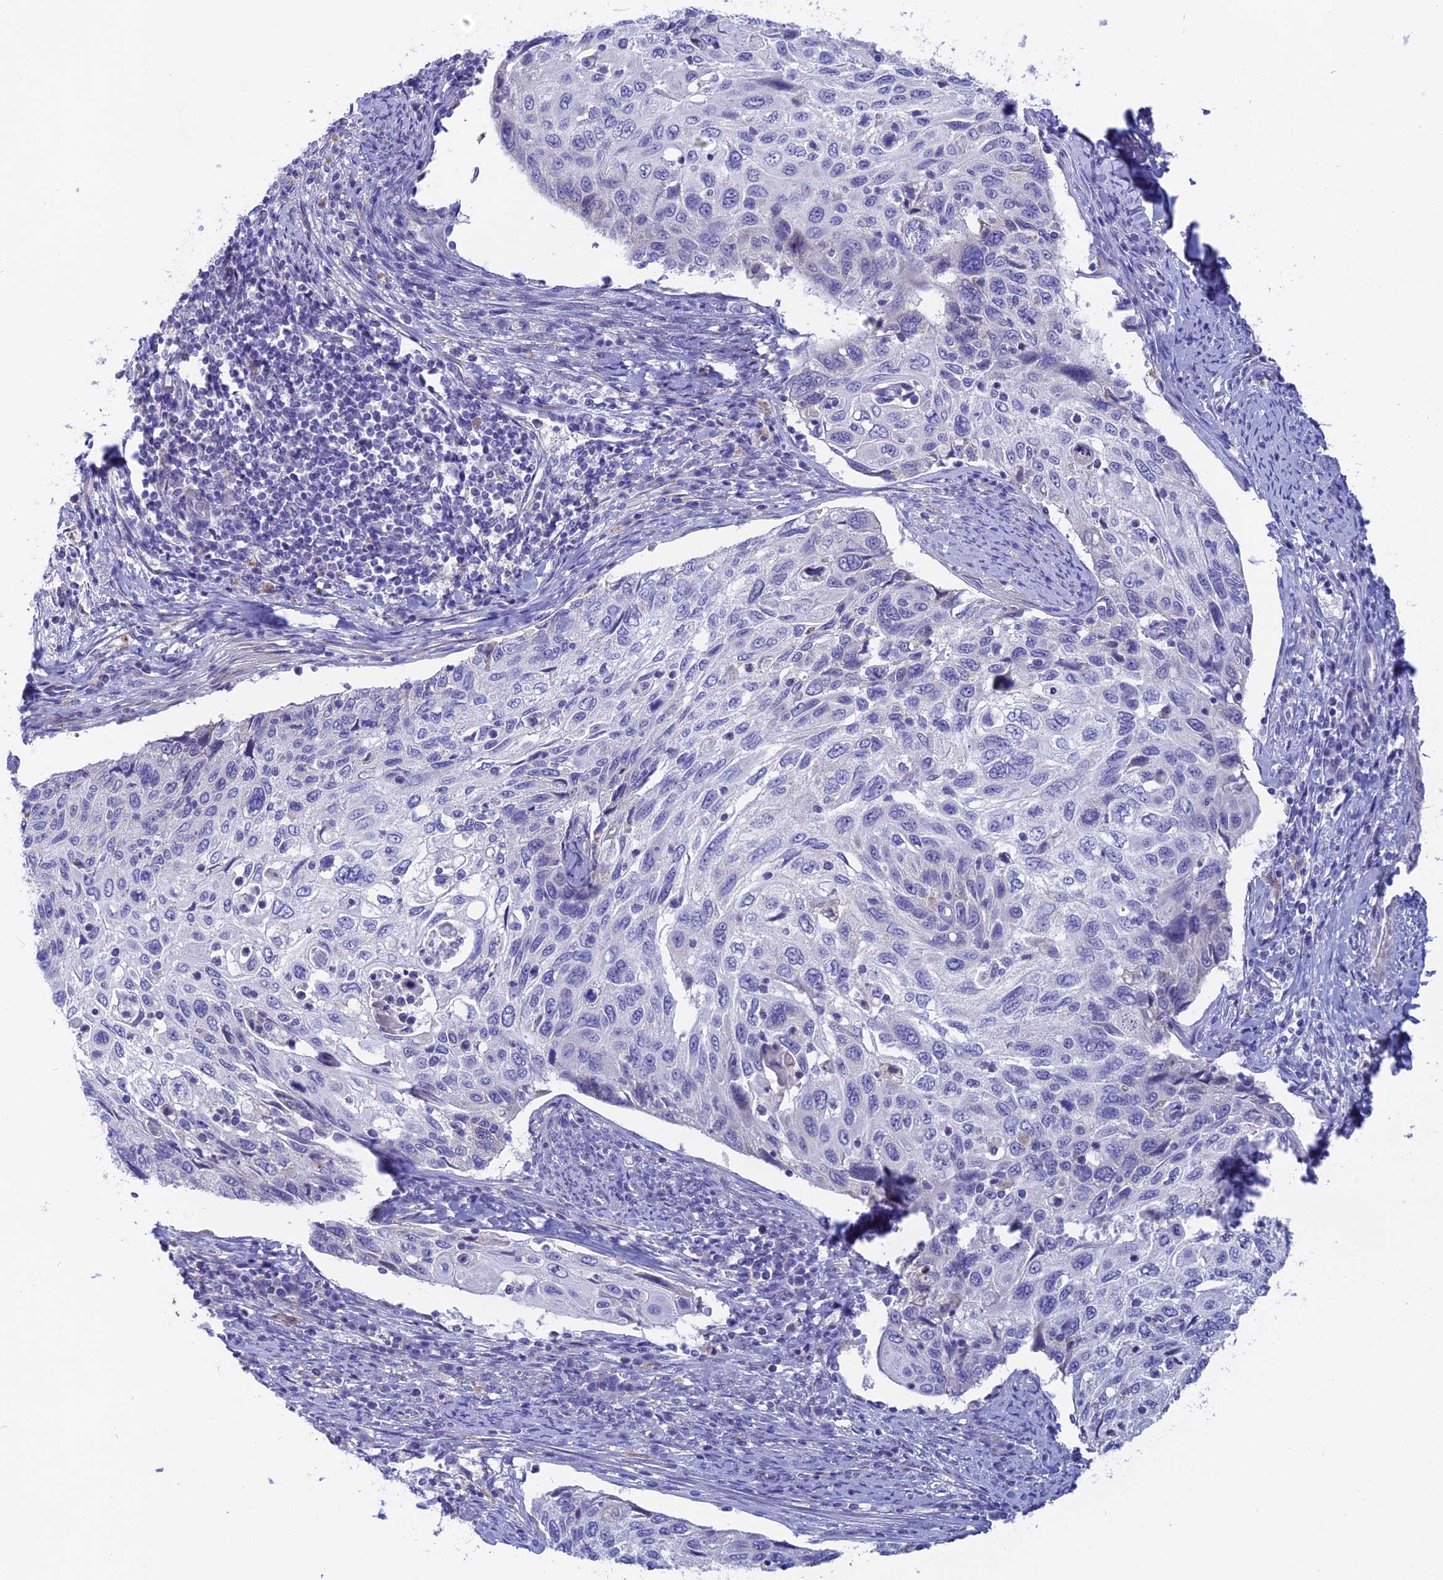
{"staining": {"intensity": "negative", "quantity": "none", "location": "none"}, "tissue": "cervical cancer", "cell_type": "Tumor cells", "image_type": "cancer", "snomed": [{"axis": "morphology", "description": "Squamous cell carcinoma, NOS"}, {"axis": "topography", "description": "Cervix"}], "caption": "An IHC micrograph of cervical squamous cell carcinoma is shown. There is no staining in tumor cells of cervical squamous cell carcinoma.", "gene": "GLB1L", "patient": {"sex": "female", "age": 70}}